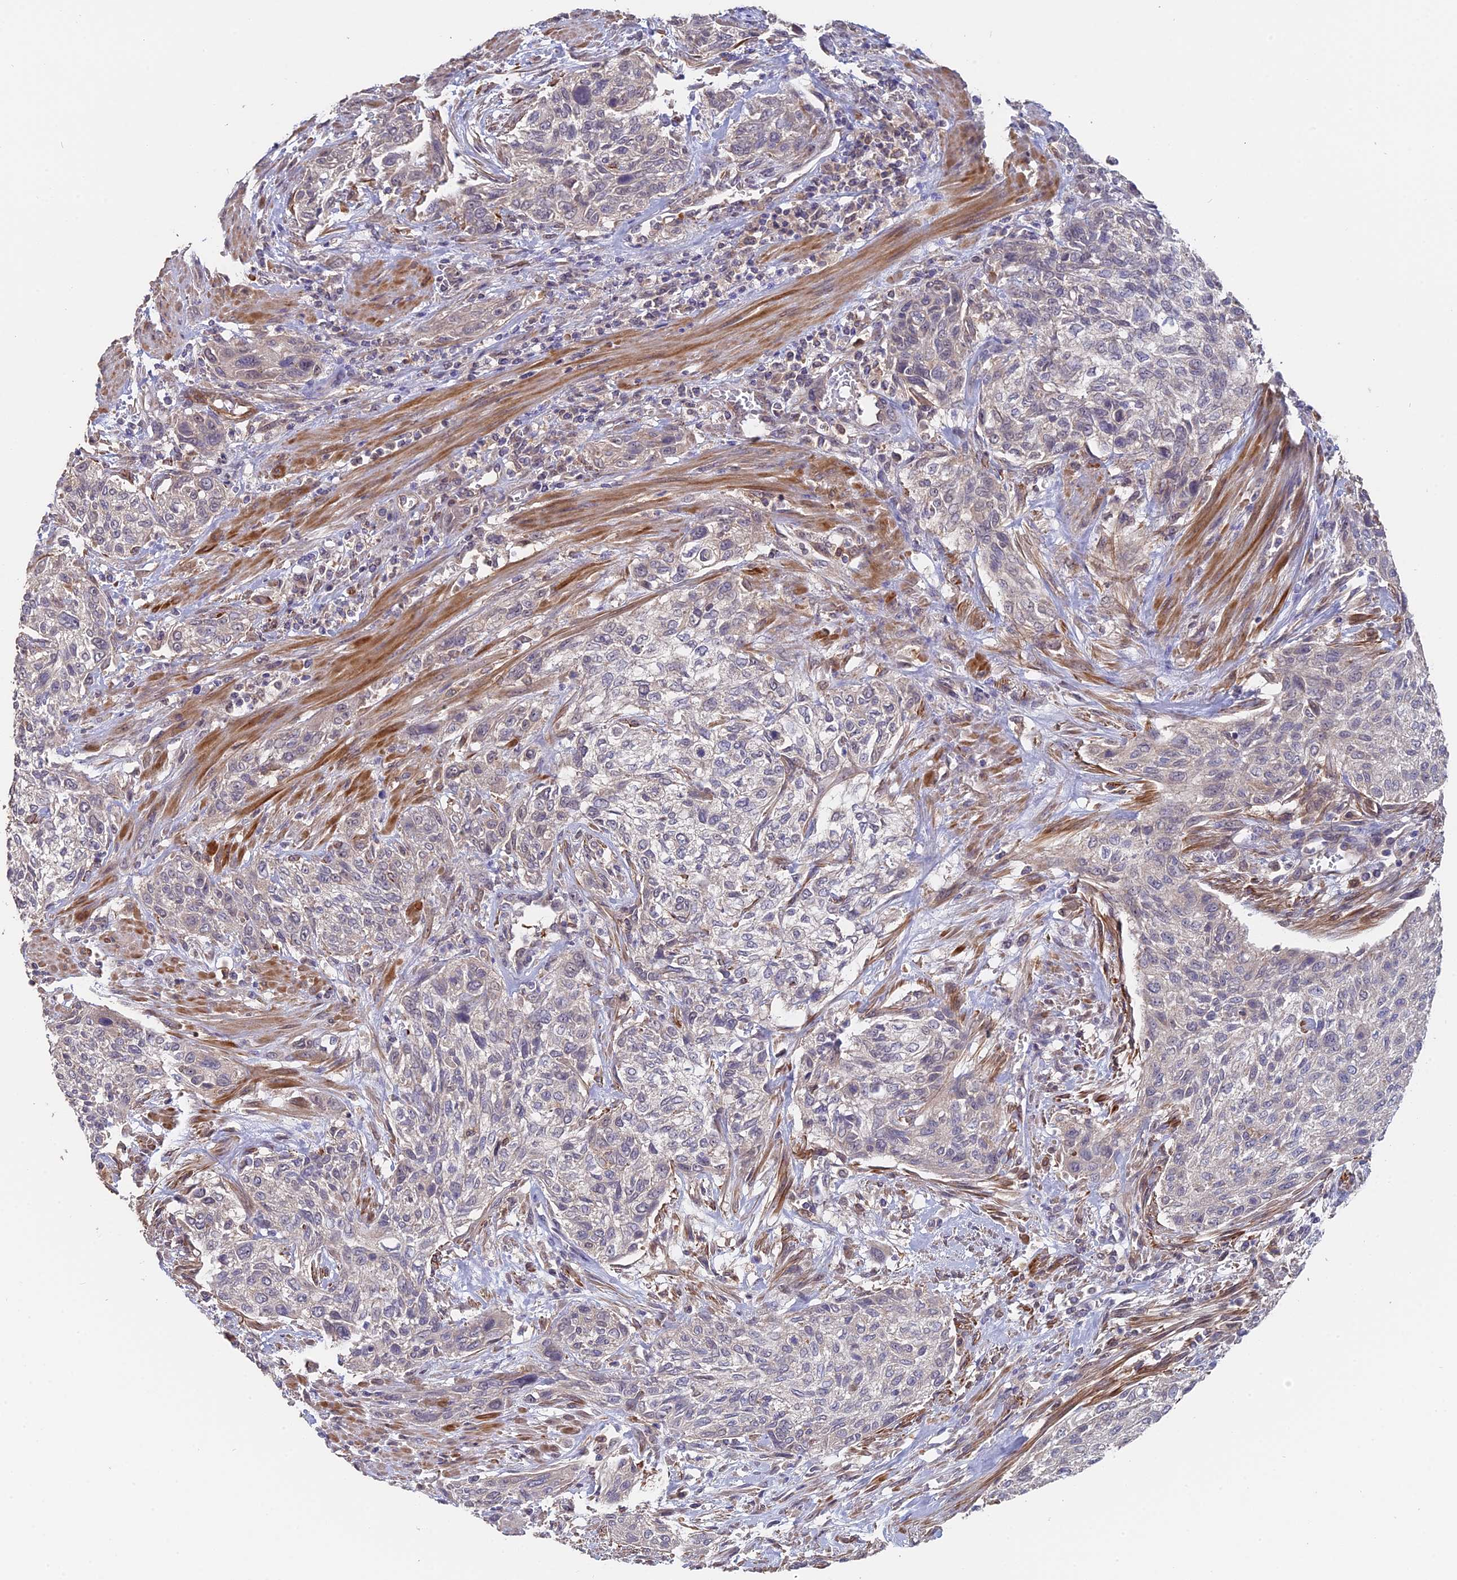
{"staining": {"intensity": "negative", "quantity": "none", "location": "none"}, "tissue": "urothelial cancer", "cell_type": "Tumor cells", "image_type": "cancer", "snomed": [{"axis": "morphology", "description": "Urothelial carcinoma, High grade"}, {"axis": "topography", "description": "Urinary bladder"}], "caption": "Urothelial cancer stained for a protein using immunohistochemistry (IHC) demonstrates no positivity tumor cells.", "gene": "SAC3D1", "patient": {"sex": "male", "age": 35}}